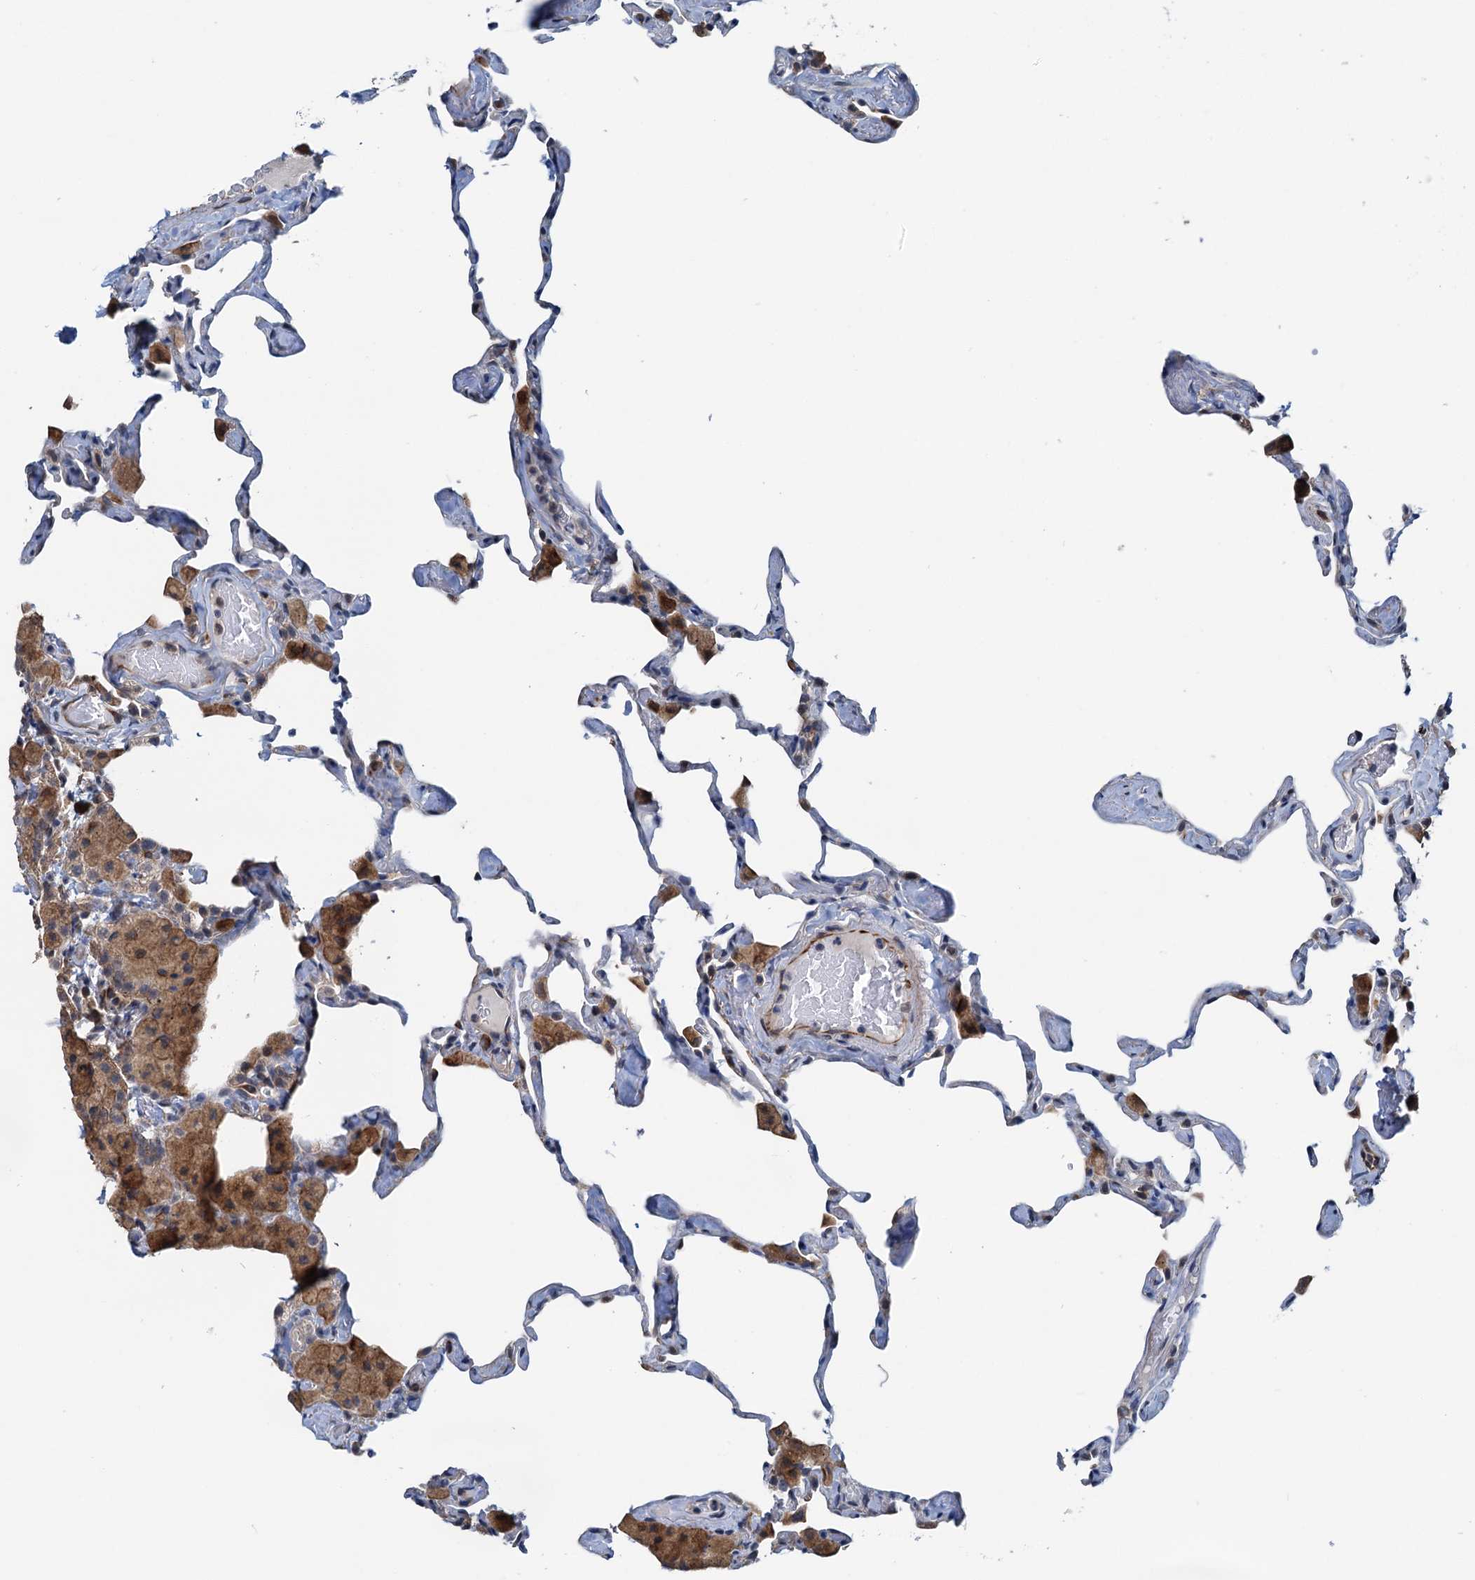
{"staining": {"intensity": "moderate", "quantity": "<25%", "location": "cytoplasmic/membranous"}, "tissue": "lung", "cell_type": "Alveolar cells", "image_type": "normal", "snomed": [{"axis": "morphology", "description": "Normal tissue, NOS"}, {"axis": "topography", "description": "Lung"}], "caption": "Immunohistochemistry image of unremarkable human lung stained for a protein (brown), which exhibits low levels of moderate cytoplasmic/membranous expression in approximately <25% of alveolar cells.", "gene": "ELAC1", "patient": {"sex": "male", "age": 65}}